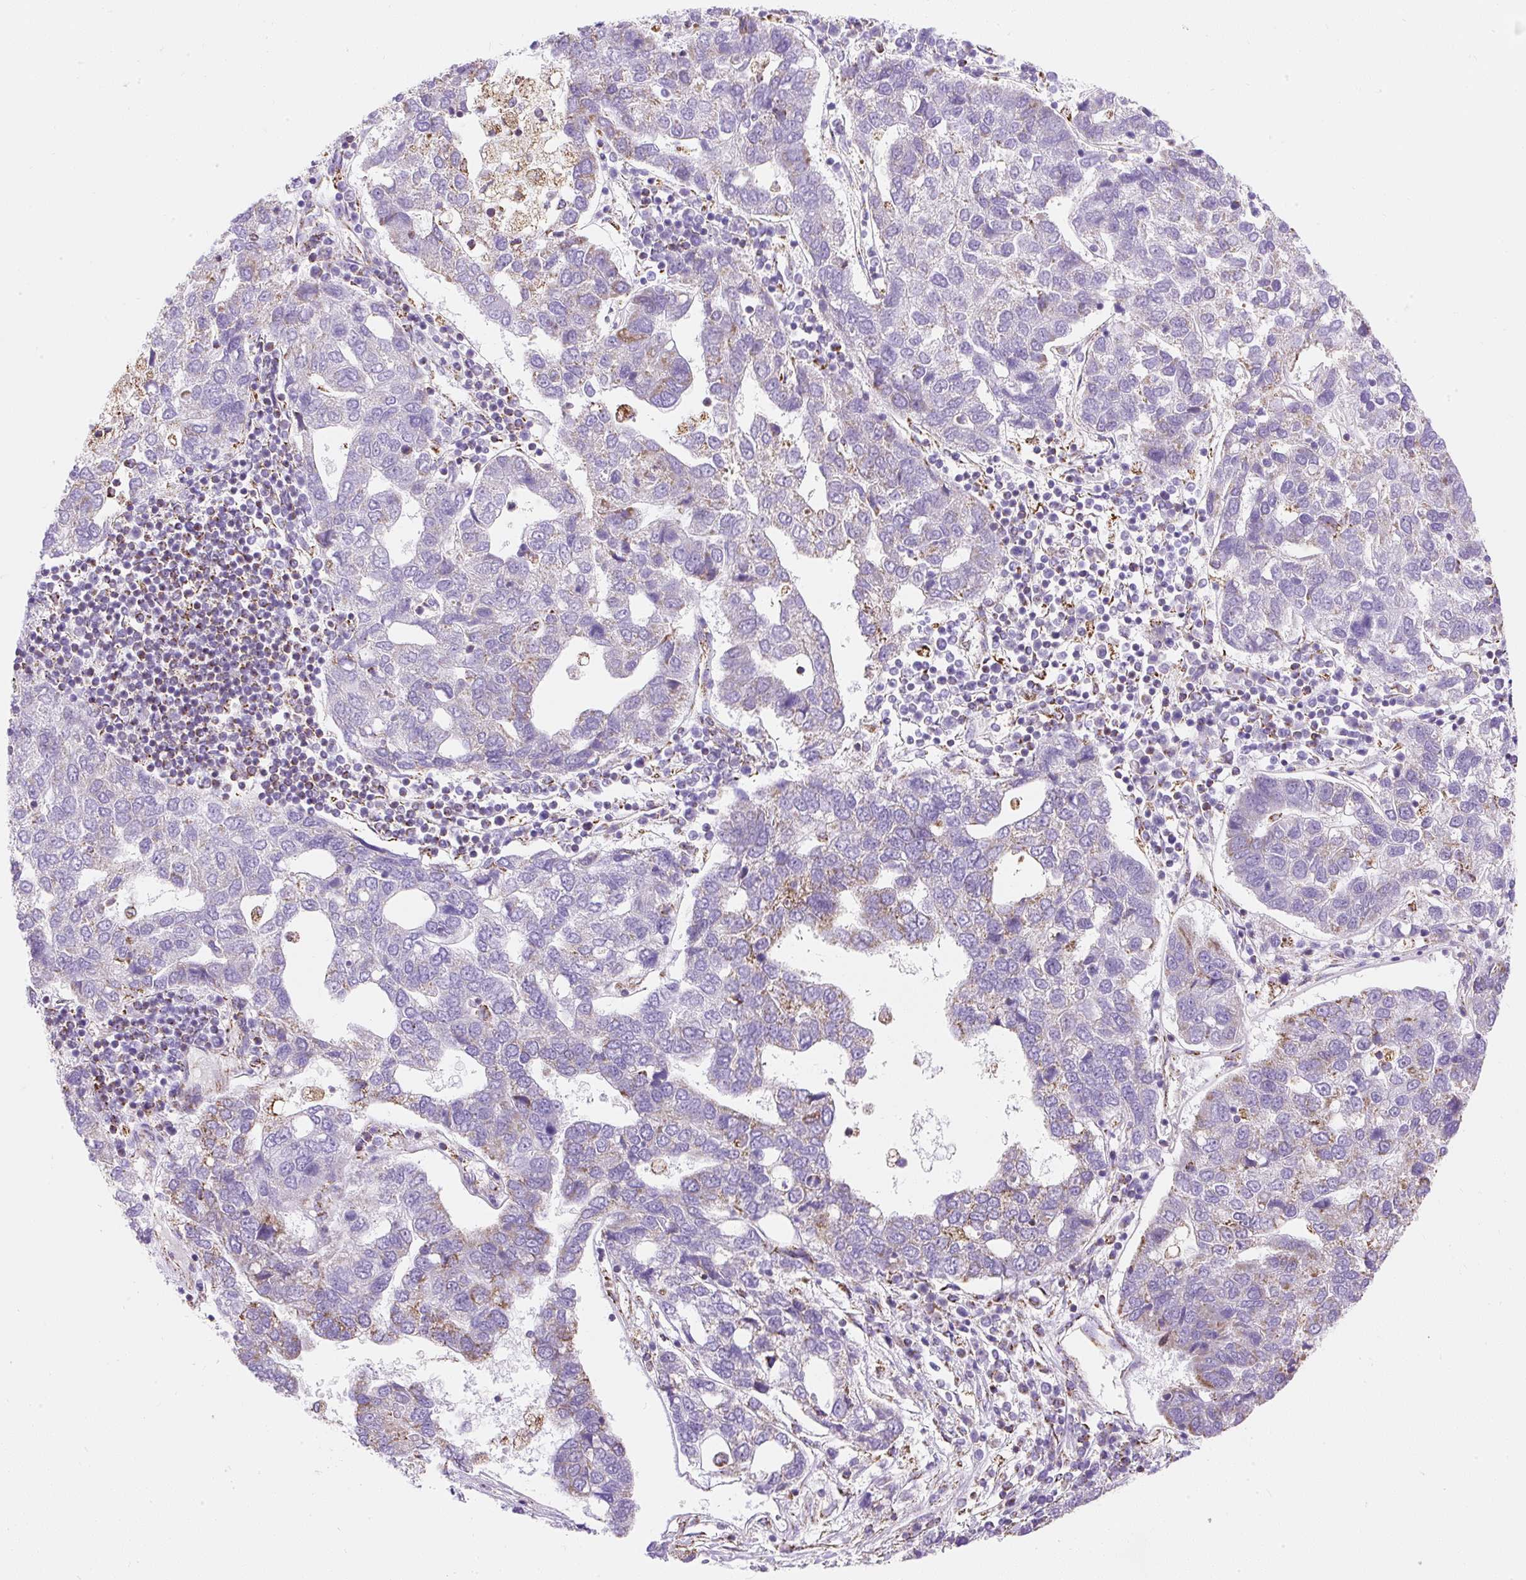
{"staining": {"intensity": "negative", "quantity": "none", "location": "none"}, "tissue": "pancreatic cancer", "cell_type": "Tumor cells", "image_type": "cancer", "snomed": [{"axis": "morphology", "description": "Adenocarcinoma, NOS"}, {"axis": "topography", "description": "Pancreas"}], "caption": "DAB (3,3'-diaminobenzidine) immunohistochemical staining of human pancreatic cancer exhibits no significant expression in tumor cells.", "gene": "DAAM2", "patient": {"sex": "female", "age": 61}}